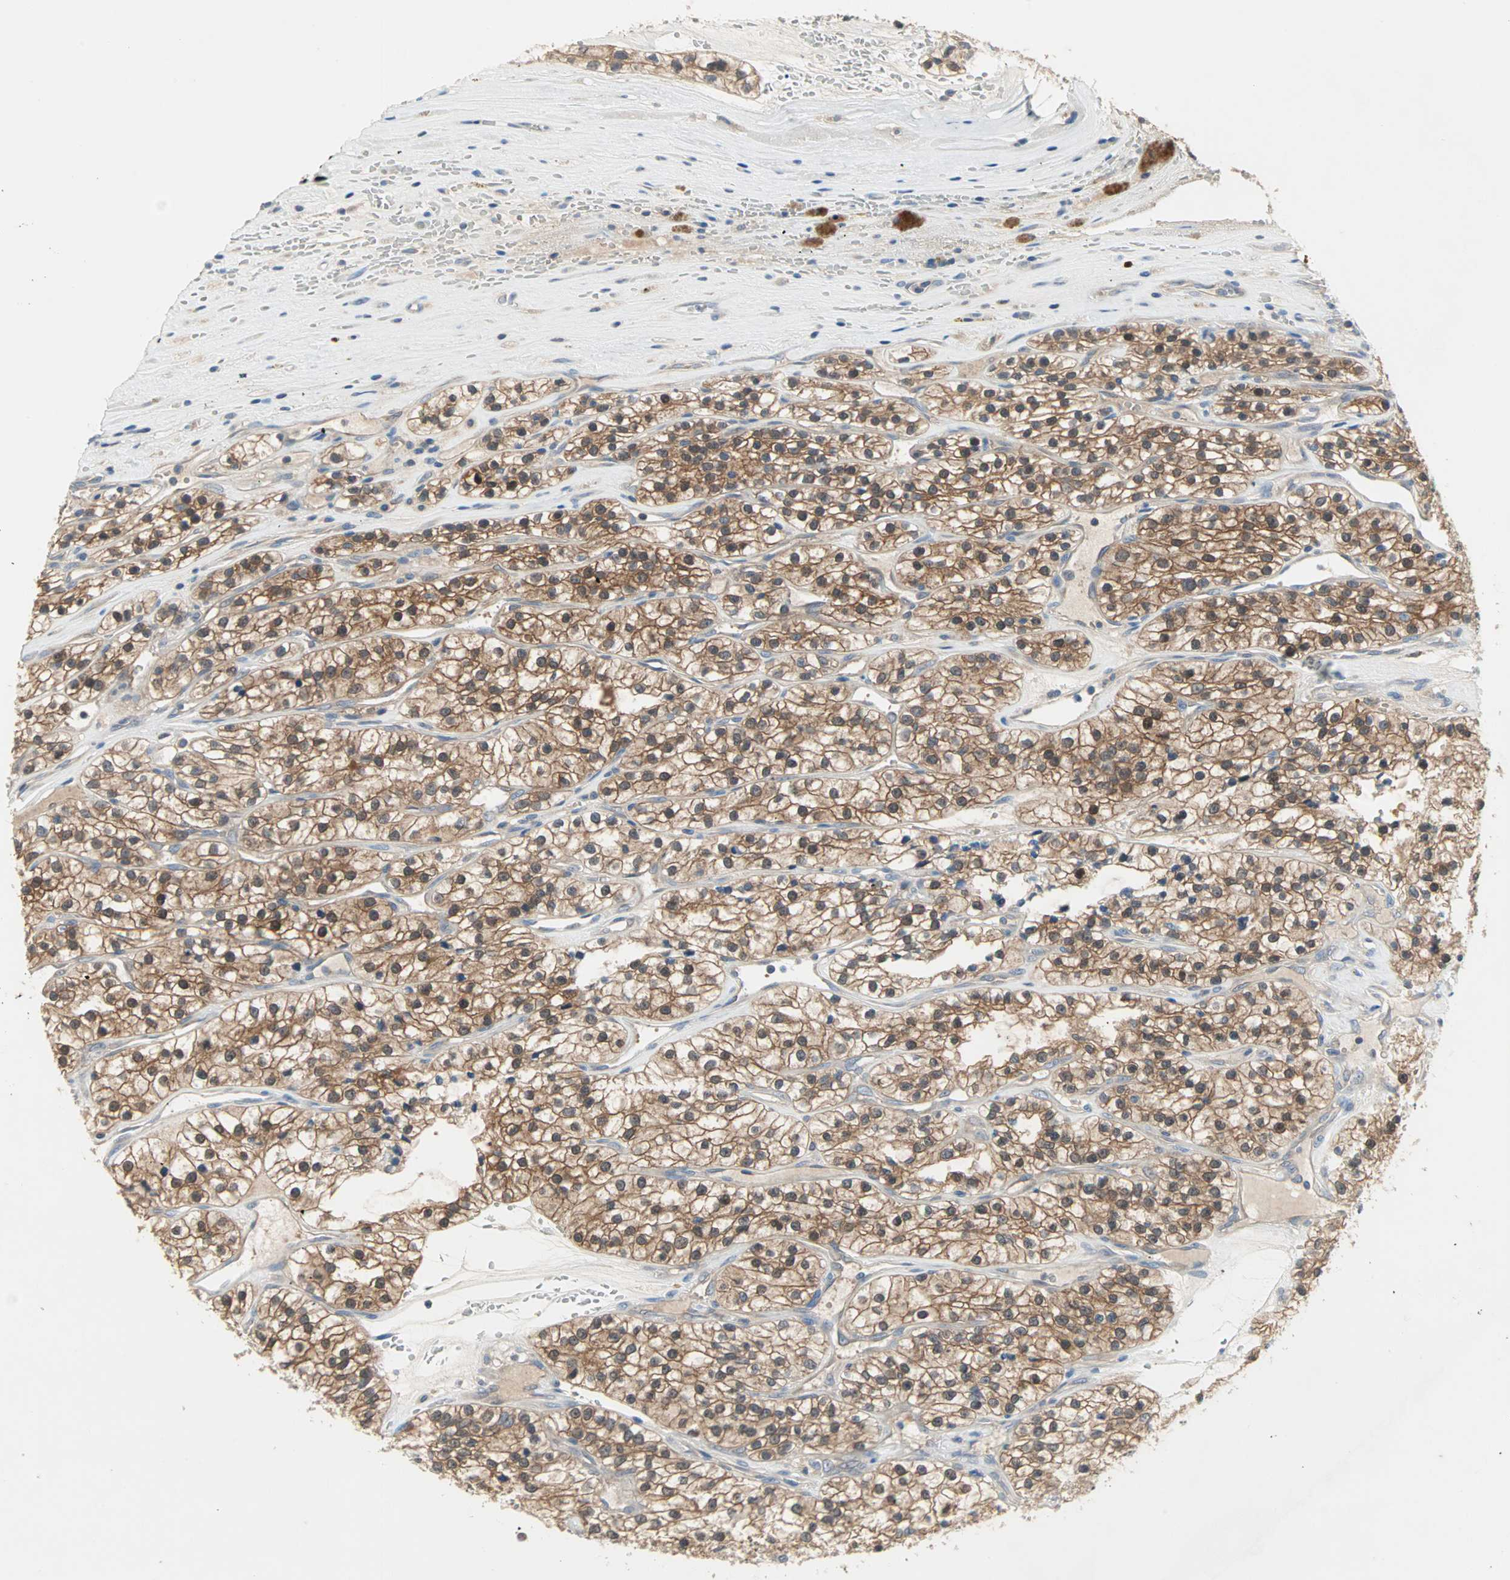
{"staining": {"intensity": "strong", "quantity": ">75%", "location": "cytoplasmic/membranous,nuclear"}, "tissue": "renal cancer", "cell_type": "Tumor cells", "image_type": "cancer", "snomed": [{"axis": "morphology", "description": "Adenocarcinoma, NOS"}, {"axis": "topography", "description": "Kidney"}], "caption": "Renal adenocarcinoma tissue demonstrates strong cytoplasmic/membranous and nuclear expression in approximately >75% of tumor cells, visualized by immunohistochemistry. Immunohistochemistry stains the protein of interest in brown and the nuclei are stained blue.", "gene": "MPI", "patient": {"sex": "female", "age": 57}}